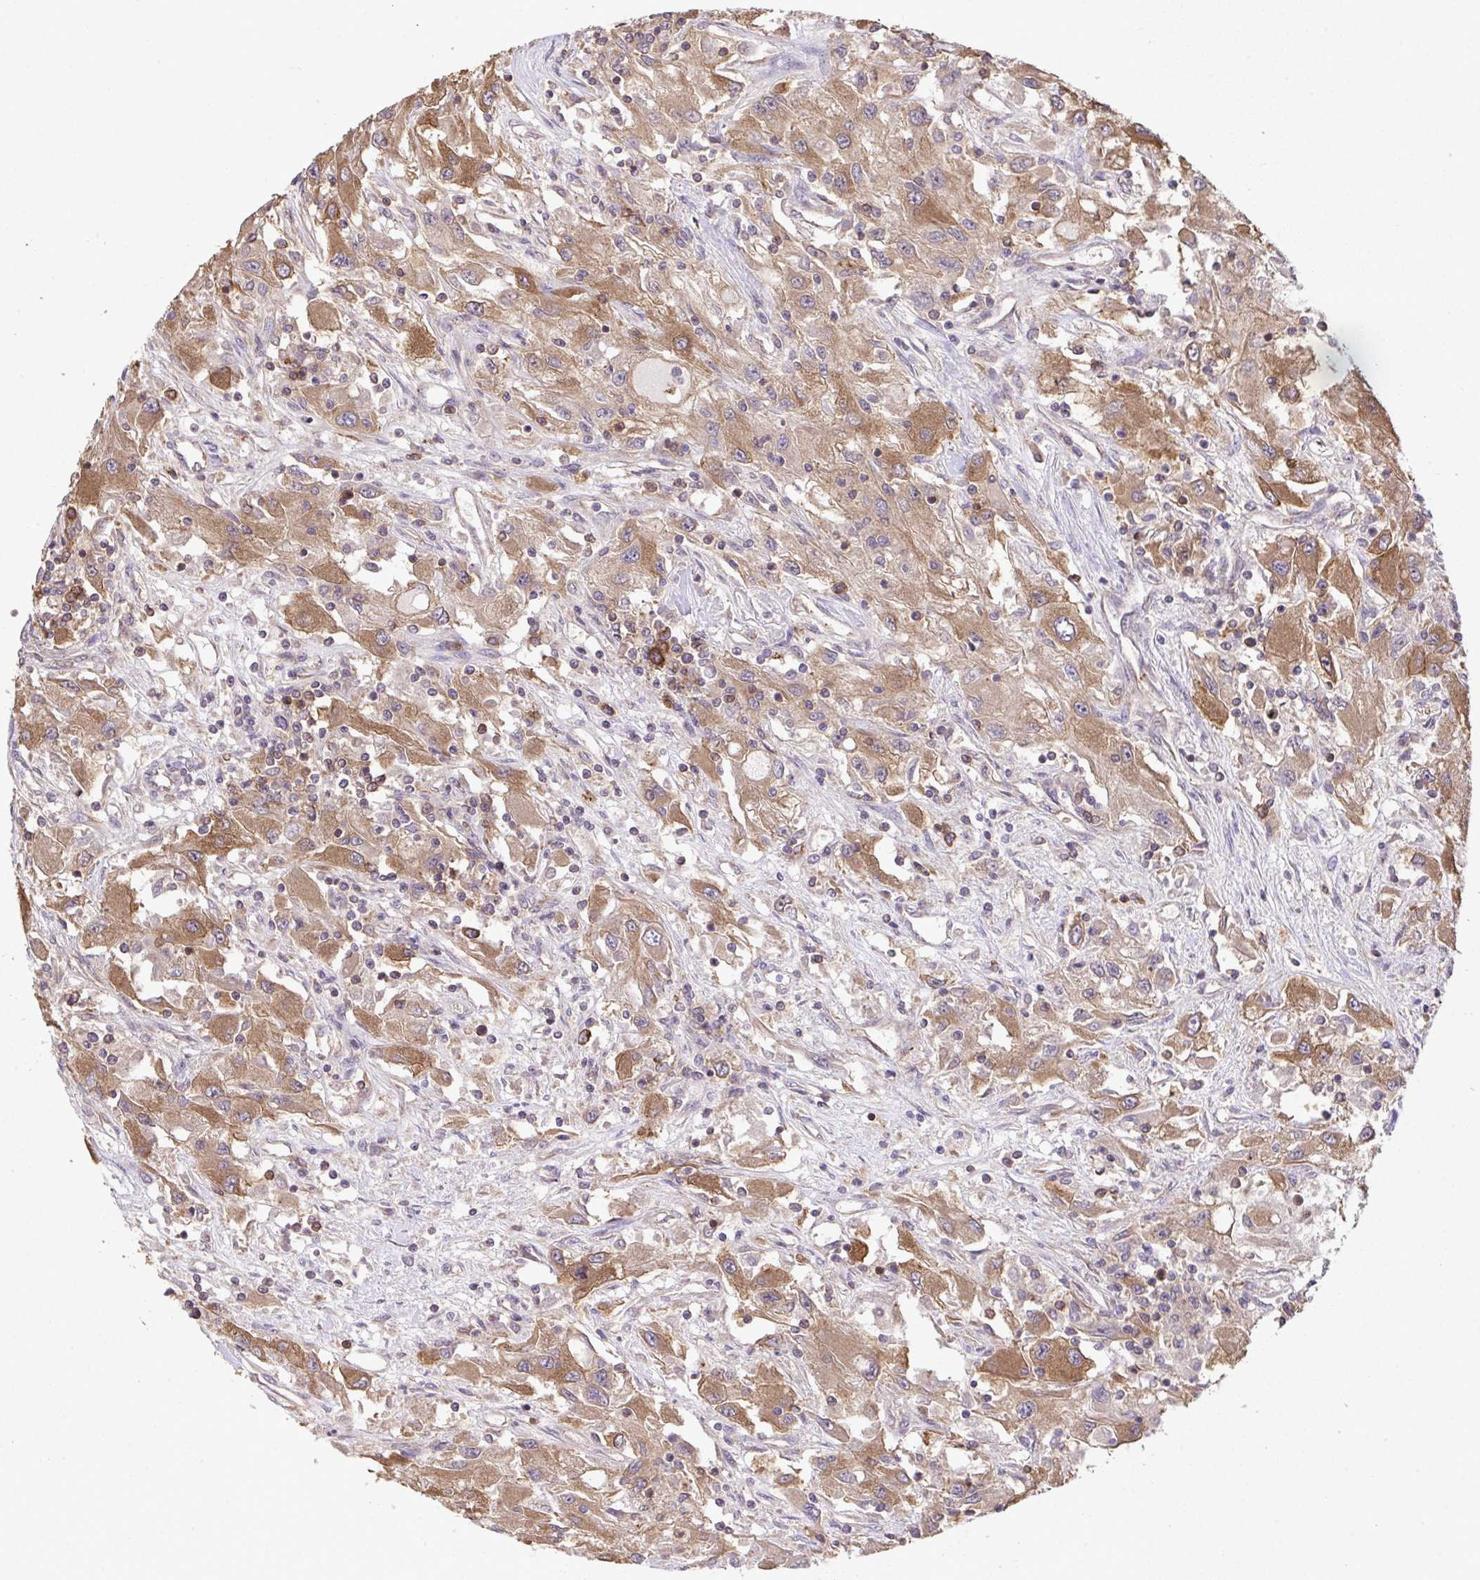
{"staining": {"intensity": "moderate", "quantity": ">75%", "location": "cytoplasmic/membranous"}, "tissue": "renal cancer", "cell_type": "Tumor cells", "image_type": "cancer", "snomed": [{"axis": "morphology", "description": "Adenocarcinoma, NOS"}, {"axis": "topography", "description": "Kidney"}], "caption": "Immunohistochemistry micrograph of human renal cancer (adenocarcinoma) stained for a protein (brown), which demonstrates medium levels of moderate cytoplasmic/membranous positivity in about >75% of tumor cells.", "gene": "C12orf57", "patient": {"sex": "female", "age": 67}}